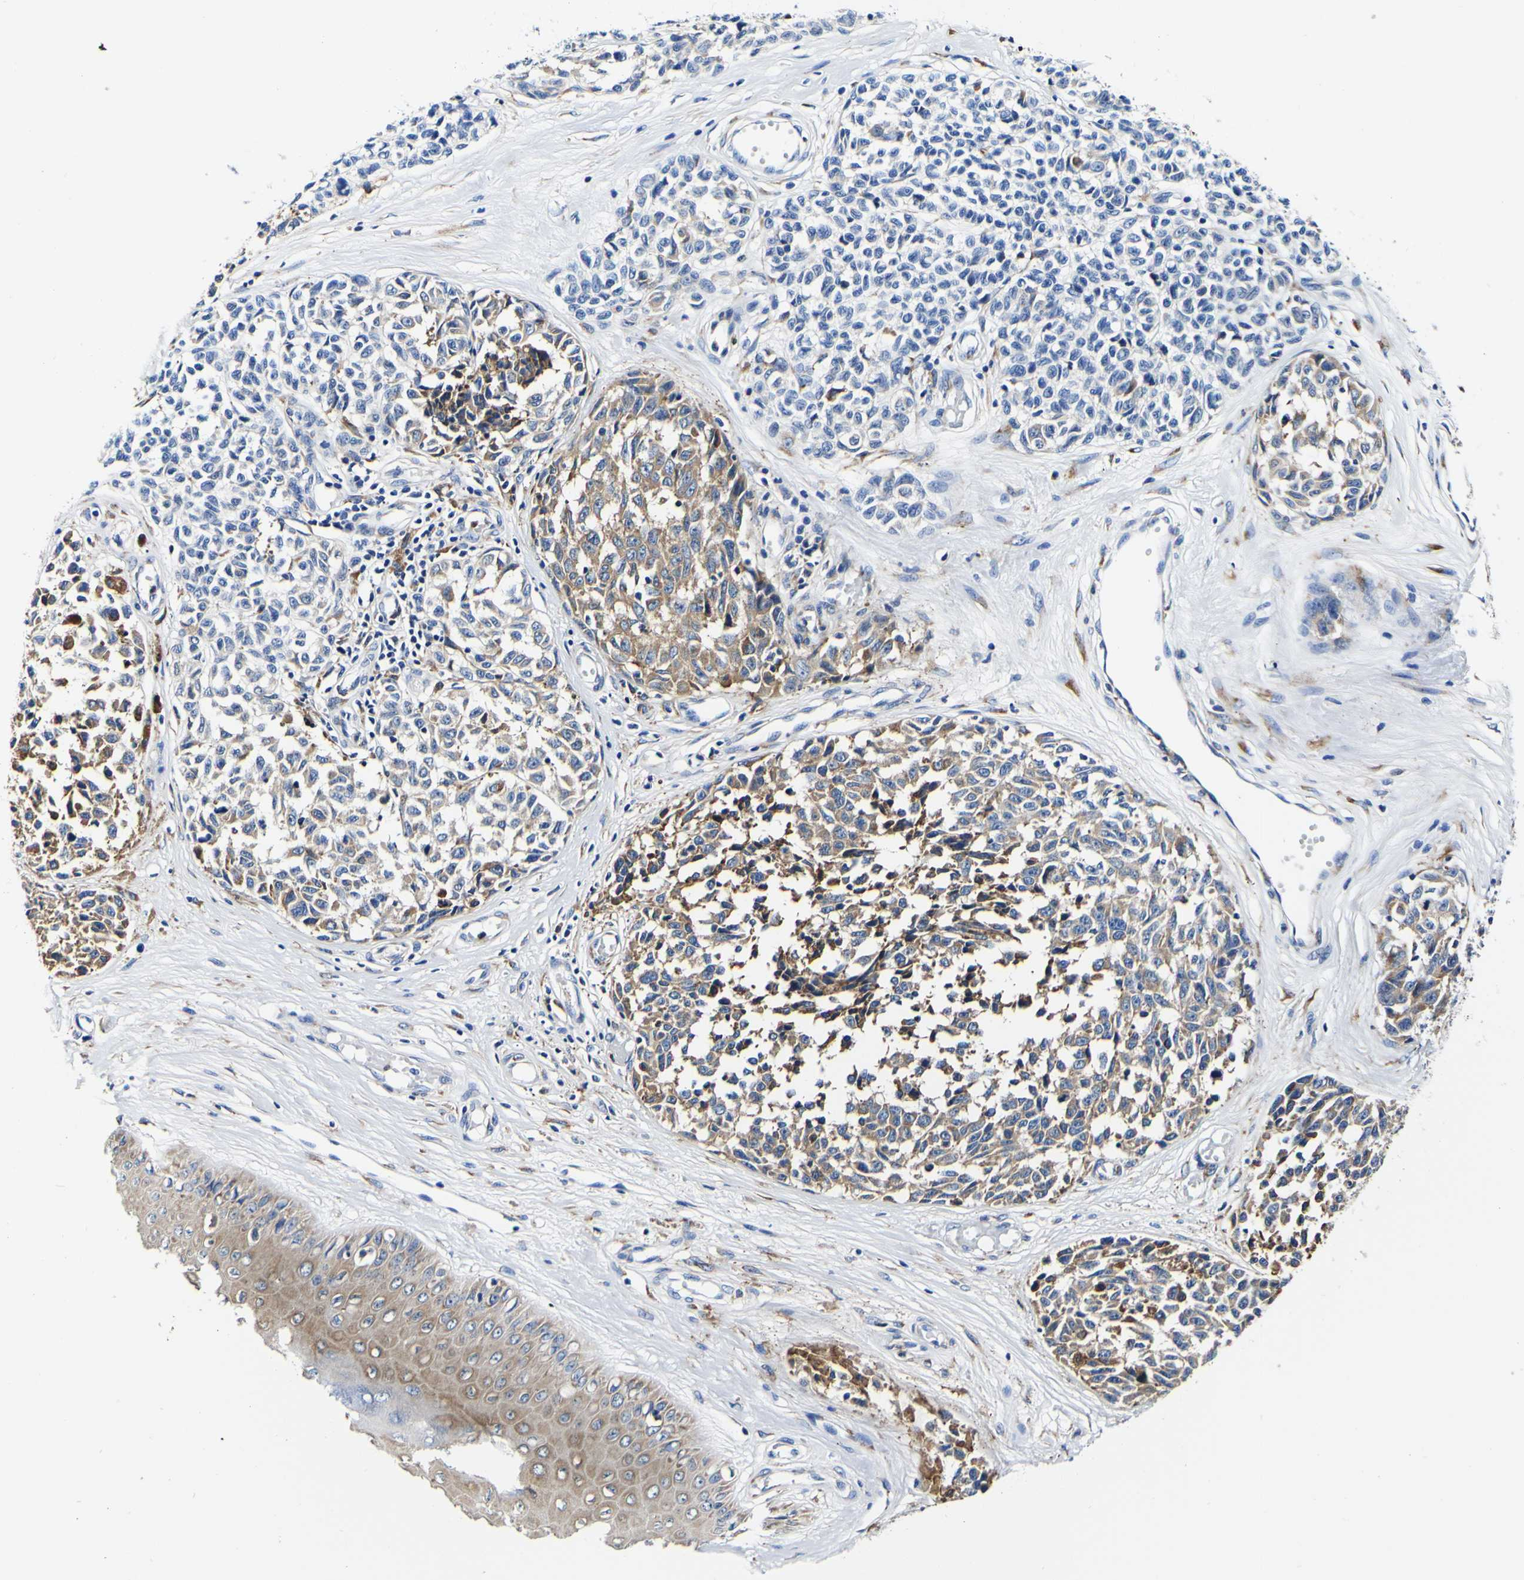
{"staining": {"intensity": "moderate", "quantity": "25%-75%", "location": "cytoplasmic/membranous"}, "tissue": "melanoma", "cell_type": "Tumor cells", "image_type": "cancer", "snomed": [{"axis": "morphology", "description": "Malignant melanoma, NOS"}, {"axis": "topography", "description": "Skin"}], "caption": "A micrograph of human malignant melanoma stained for a protein demonstrates moderate cytoplasmic/membranous brown staining in tumor cells.", "gene": "P4HB", "patient": {"sex": "female", "age": 64}}